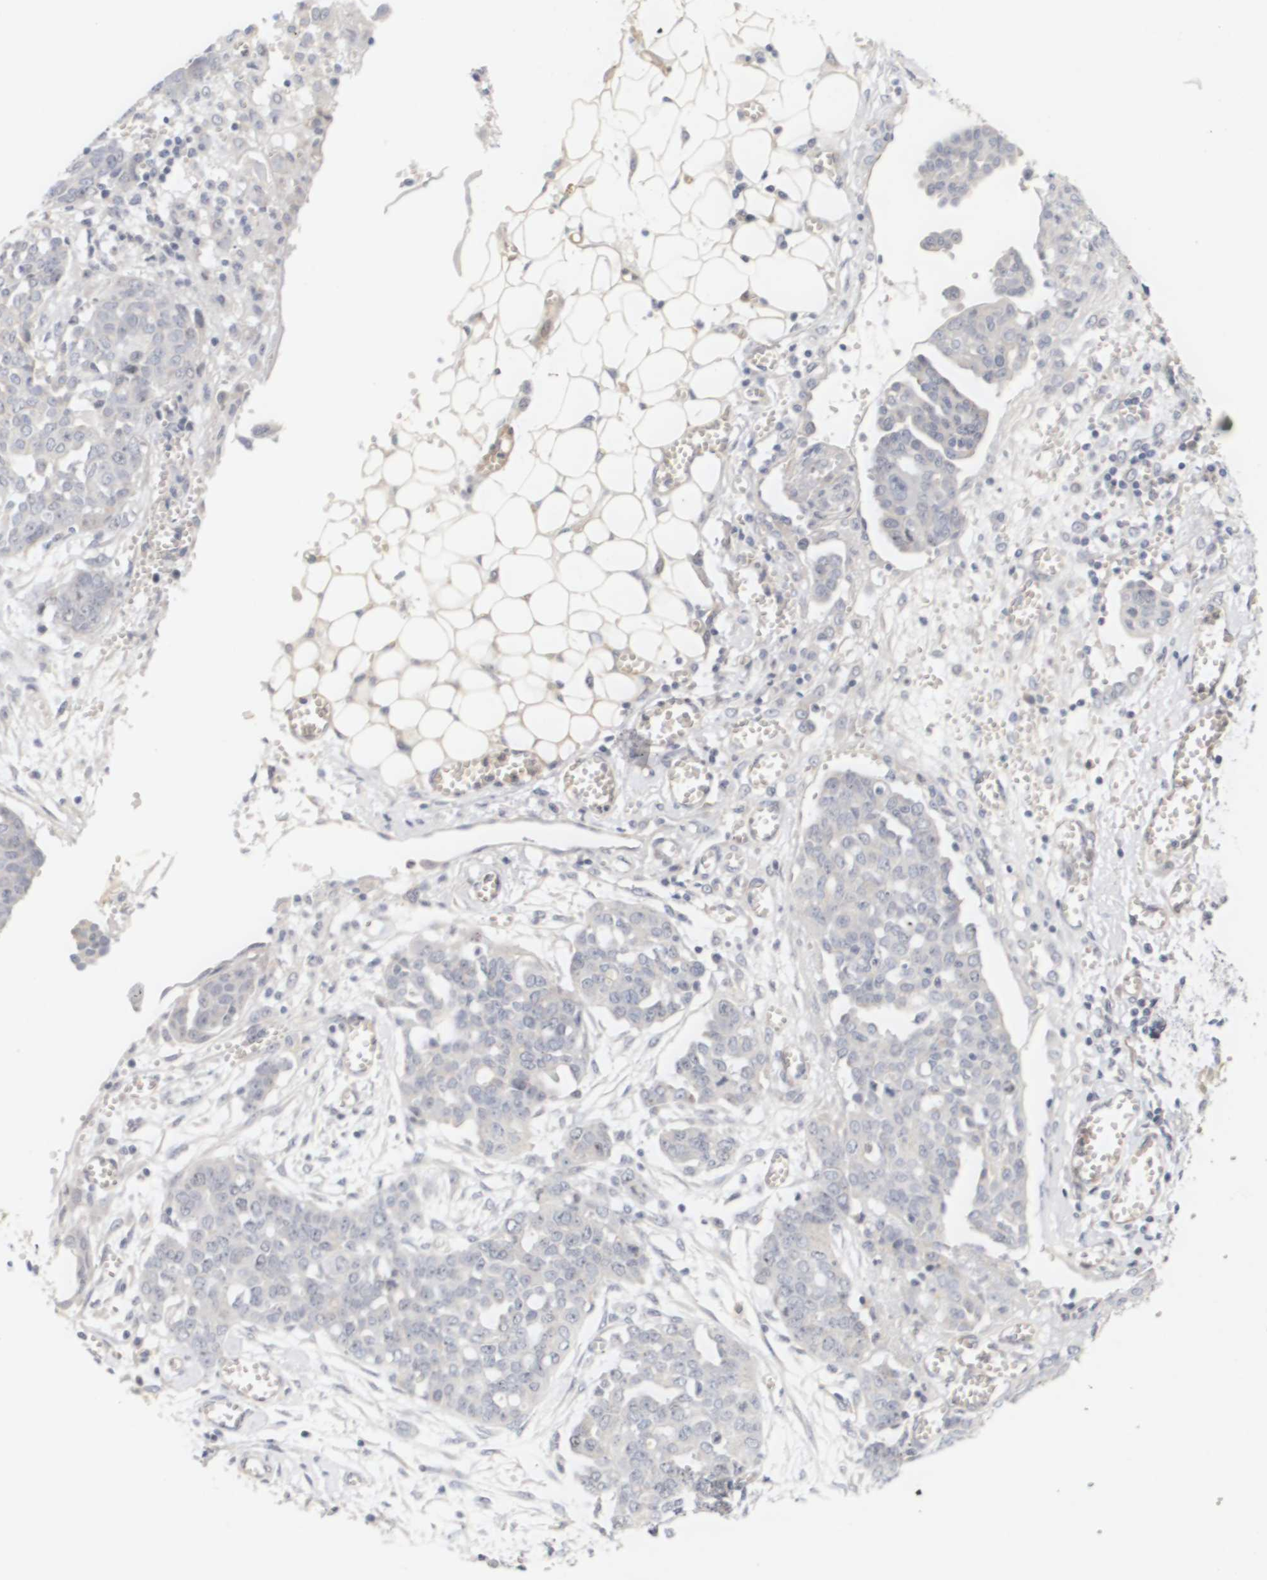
{"staining": {"intensity": "negative", "quantity": "none", "location": "none"}, "tissue": "ovarian cancer", "cell_type": "Tumor cells", "image_type": "cancer", "snomed": [{"axis": "morphology", "description": "Cystadenocarcinoma, serous, NOS"}, {"axis": "topography", "description": "Soft tissue"}, {"axis": "topography", "description": "Ovary"}], "caption": "IHC of human serous cystadenocarcinoma (ovarian) reveals no expression in tumor cells.", "gene": "CYB561", "patient": {"sex": "female", "age": 57}}